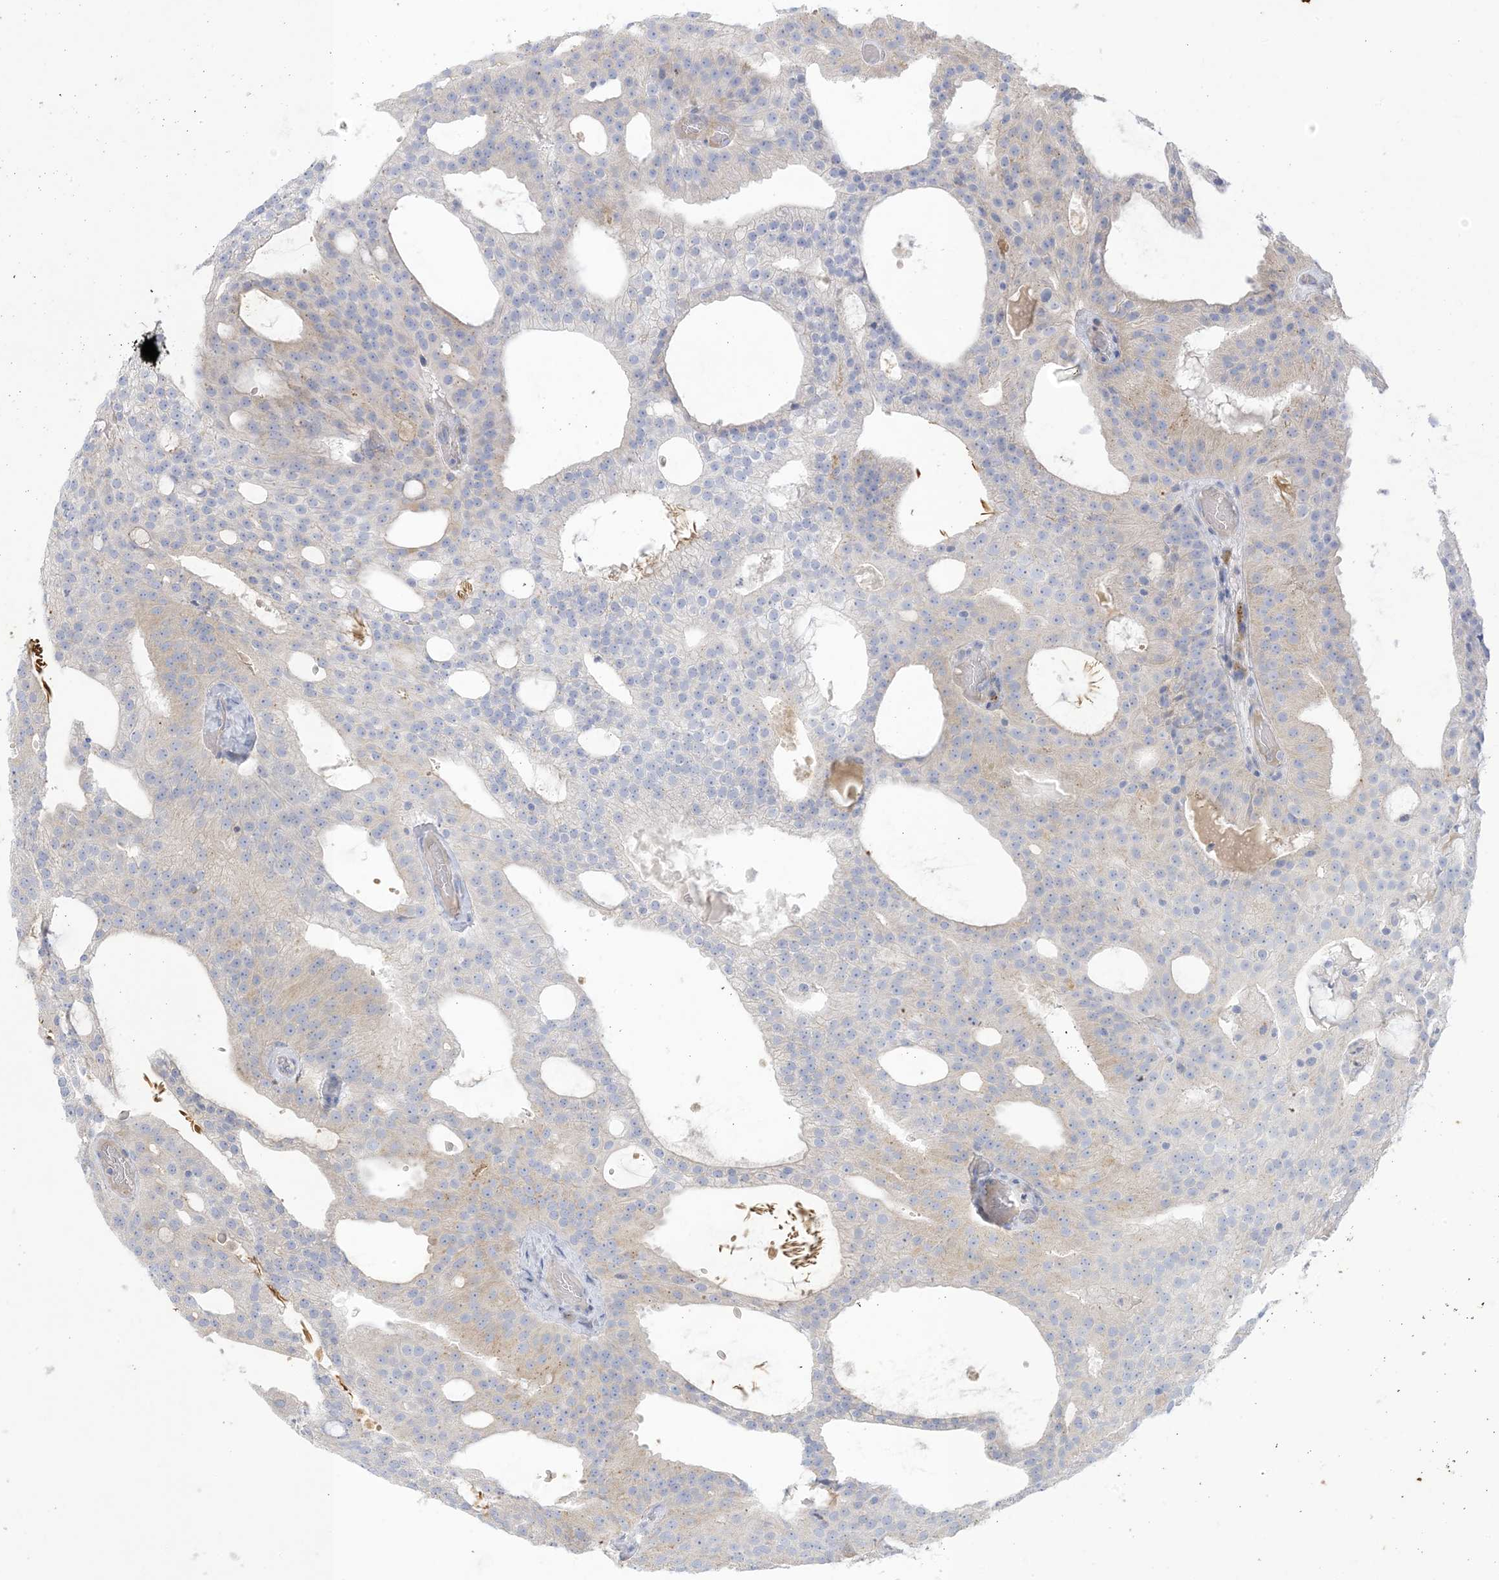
{"staining": {"intensity": "negative", "quantity": "none", "location": "none"}, "tissue": "prostate cancer", "cell_type": "Tumor cells", "image_type": "cancer", "snomed": [{"axis": "morphology", "description": "Adenocarcinoma, Medium grade"}, {"axis": "topography", "description": "Prostate"}], "caption": "Prostate adenocarcinoma (medium-grade) was stained to show a protein in brown. There is no significant positivity in tumor cells. (DAB (3,3'-diaminobenzidine) IHC with hematoxylin counter stain).", "gene": "XIRP2", "patient": {"sex": "male", "age": 88}}